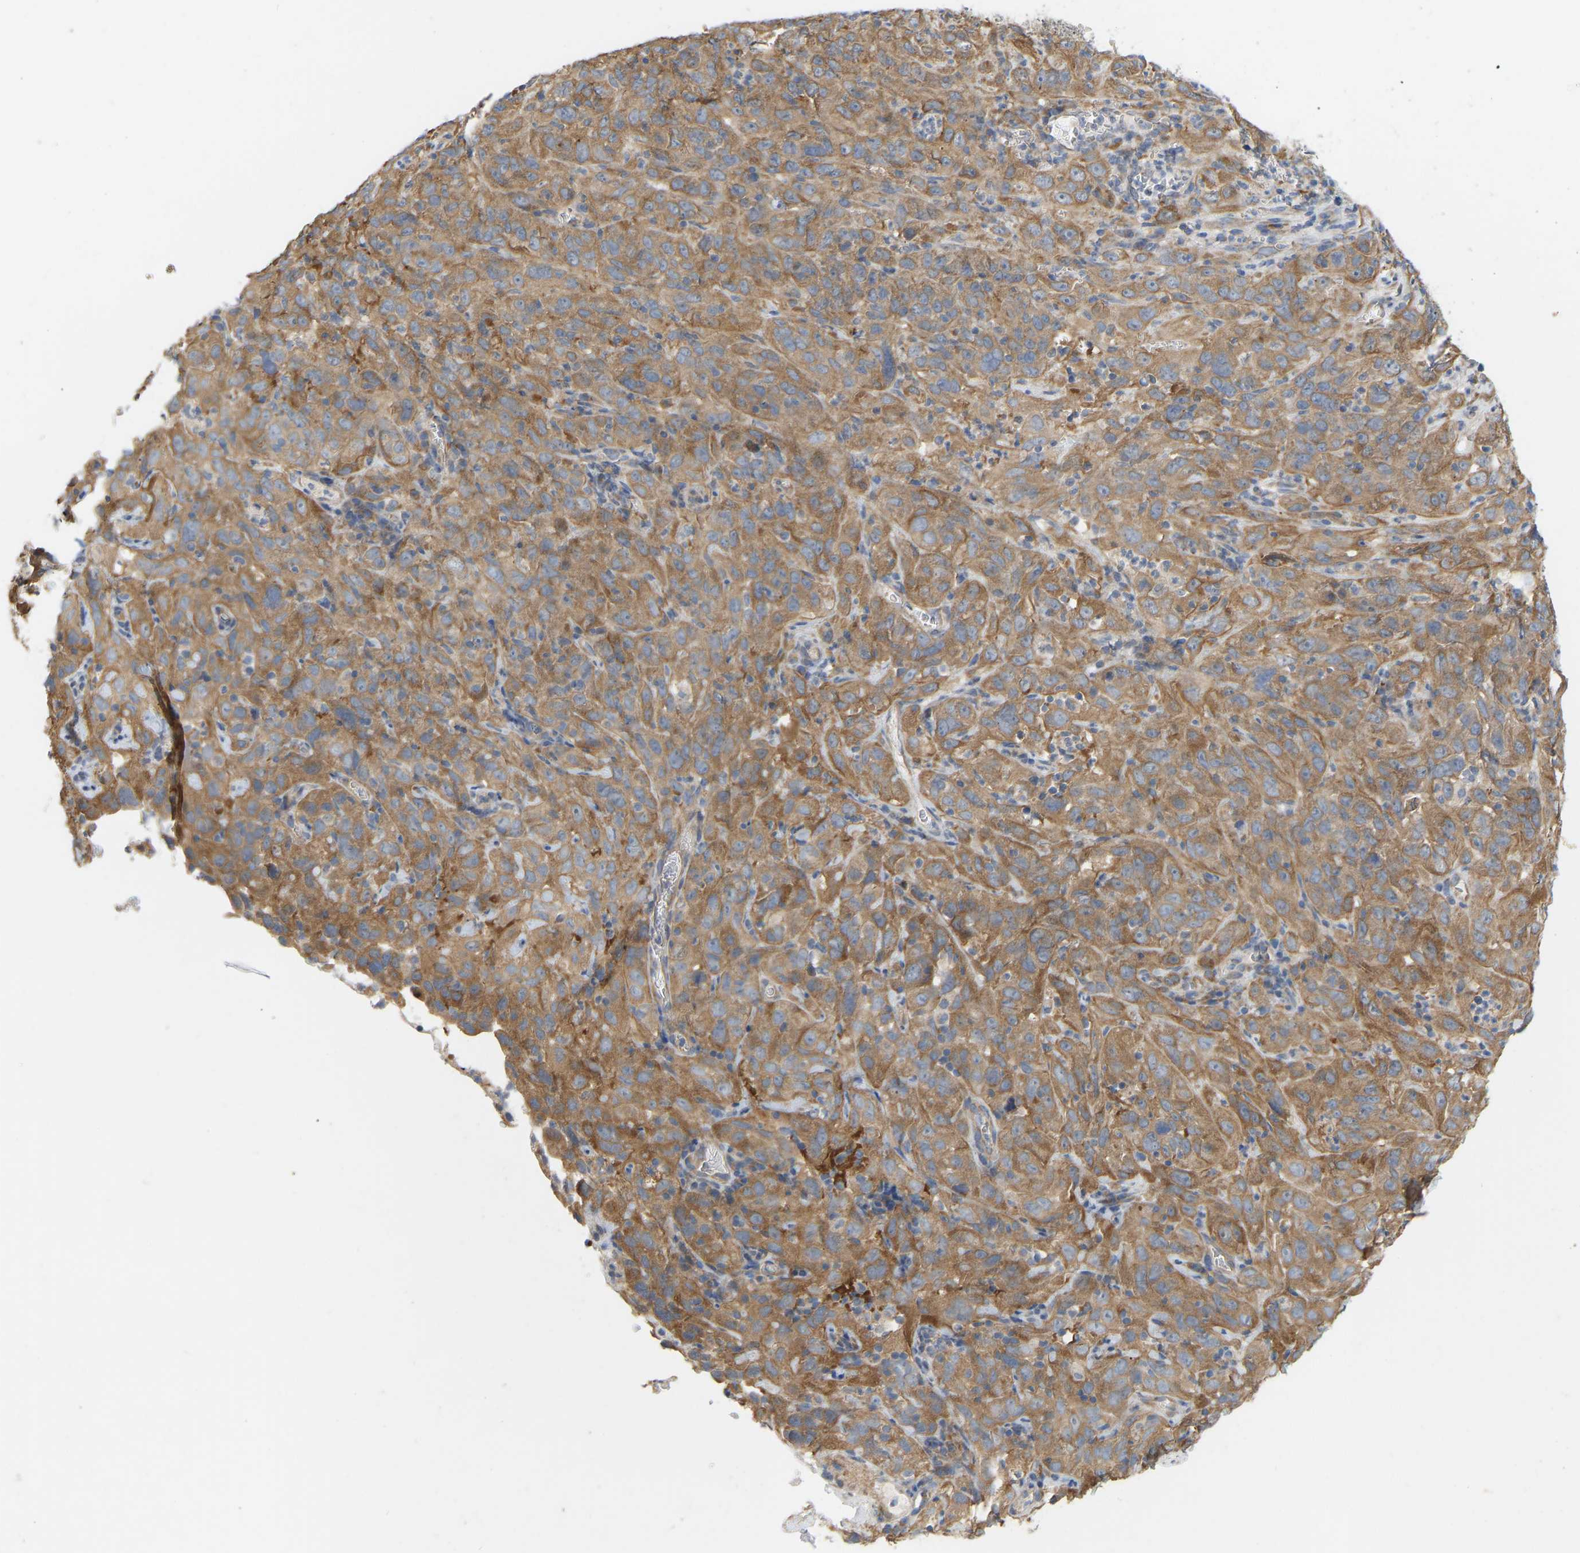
{"staining": {"intensity": "moderate", "quantity": ">75%", "location": "cytoplasmic/membranous"}, "tissue": "cervical cancer", "cell_type": "Tumor cells", "image_type": "cancer", "snomed": [{"axis": "morphology", "description": "Squamous cell carcinoma, NOS"}, {"axis": "topography", "description": "Cervix"}], "caption": "DAB (3,3'-diaminobenzidine) immunohistochemical staining of cervical cancer reveals moderate cytoplasmic/membranous protein staining in approximately >75% of tumor cells.", "gene": "HACD2", "patient": {"sex": "female", "age": 32}}